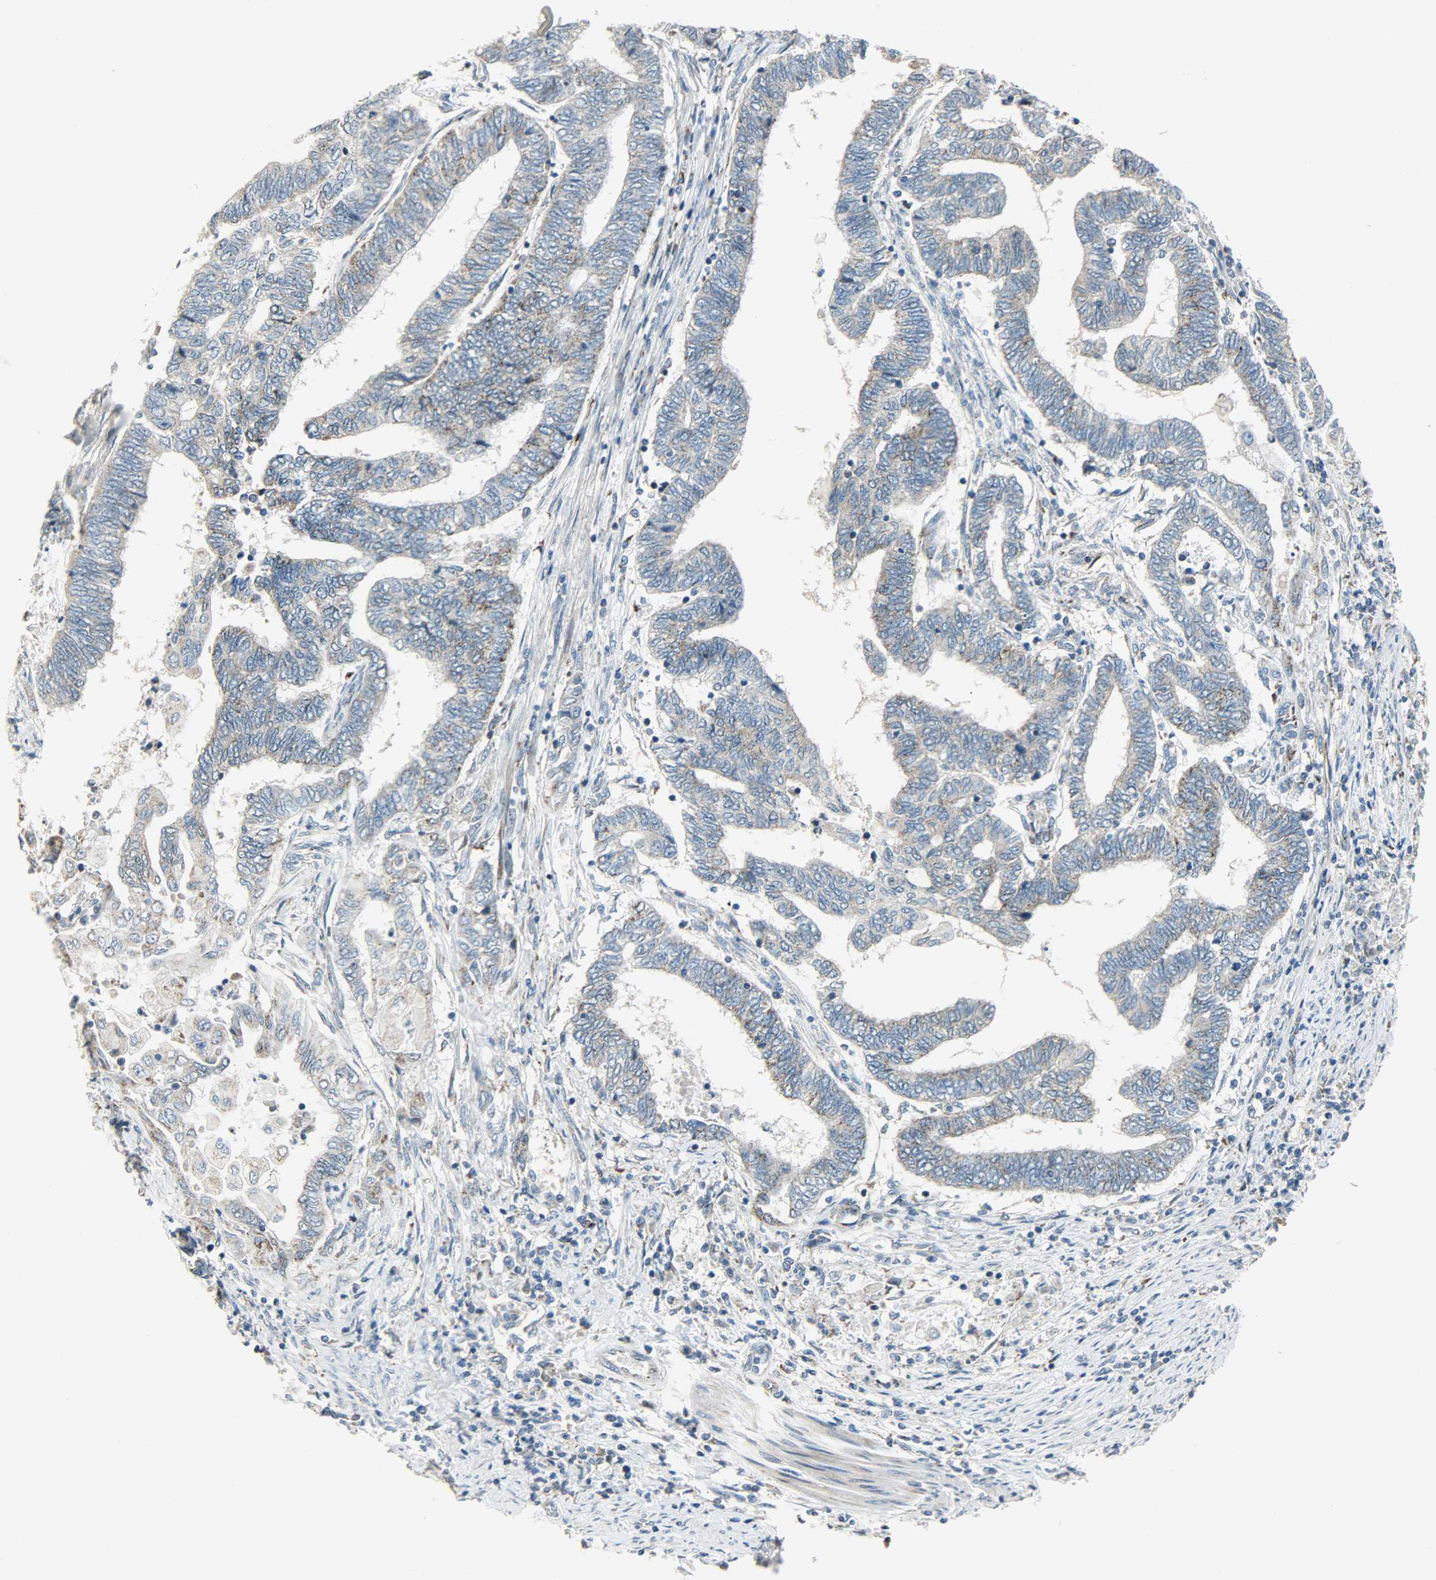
{"staining": {"intensity": "moderate", "quantity": "25%-75%", "location": "cytoplasmic/membranous"}, "tissue": "endometrial cancer", "cell_type": "Tumor cells", "image_type": "cancer", "snomed": [{"axis": "morphology", "description": "Adenocarcinoma, NOS"}, {"axis": "topography", "description": "Uterus"}, {"axis": "topography", "description": "Endometrium"}], "caption": "Immunohistochemical staining of human endometrial cancer reveals medium levels of moderate cytoplasmic/membranous protein expression in about 25%-75% of tumor cells.", "gene": "PPP1R1B", "patient": {"sex": "female", "age": 70}}